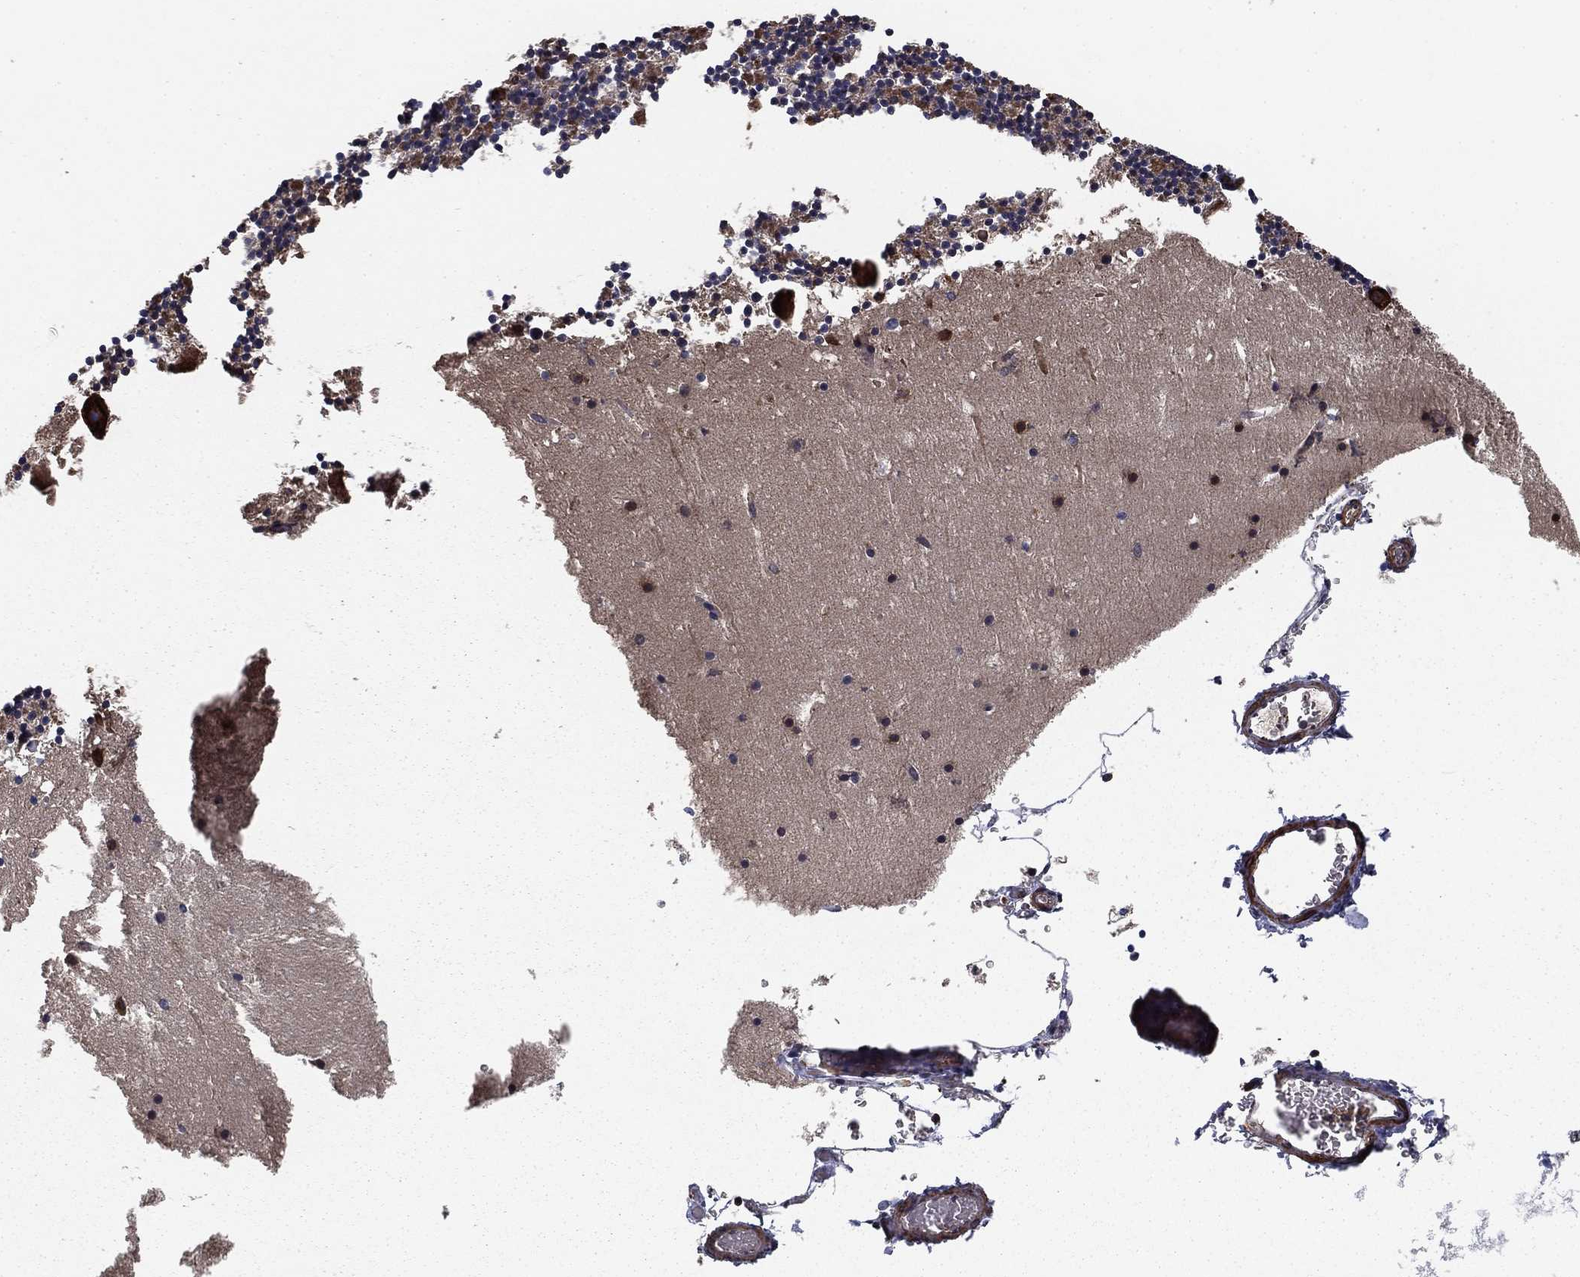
{"staining": {"intensity": "negative", "quantity": "none", "location": "none"}, "tissue": "cerebellum", "cell_type": "Cells in granular layer", "image_type": "normal", "snomed": [{"axis": "morphology", "description": "Normal tissue, NOS"}, {"axis": "topography", "description": "Cerebellum"}], "caption": "This image is of normal cerebellum stained with IHC to label a protein in brown with the nuclei are counter-stained blue. There is no staining in cells in granular layer. The staining is performed using DAB (3,3'-diaminobenzidine) brown chromogen with nuclei counter-stained in using hematoxylin.", "gene": "HABP4", "patient": {"sex": "male", "age": 37}}